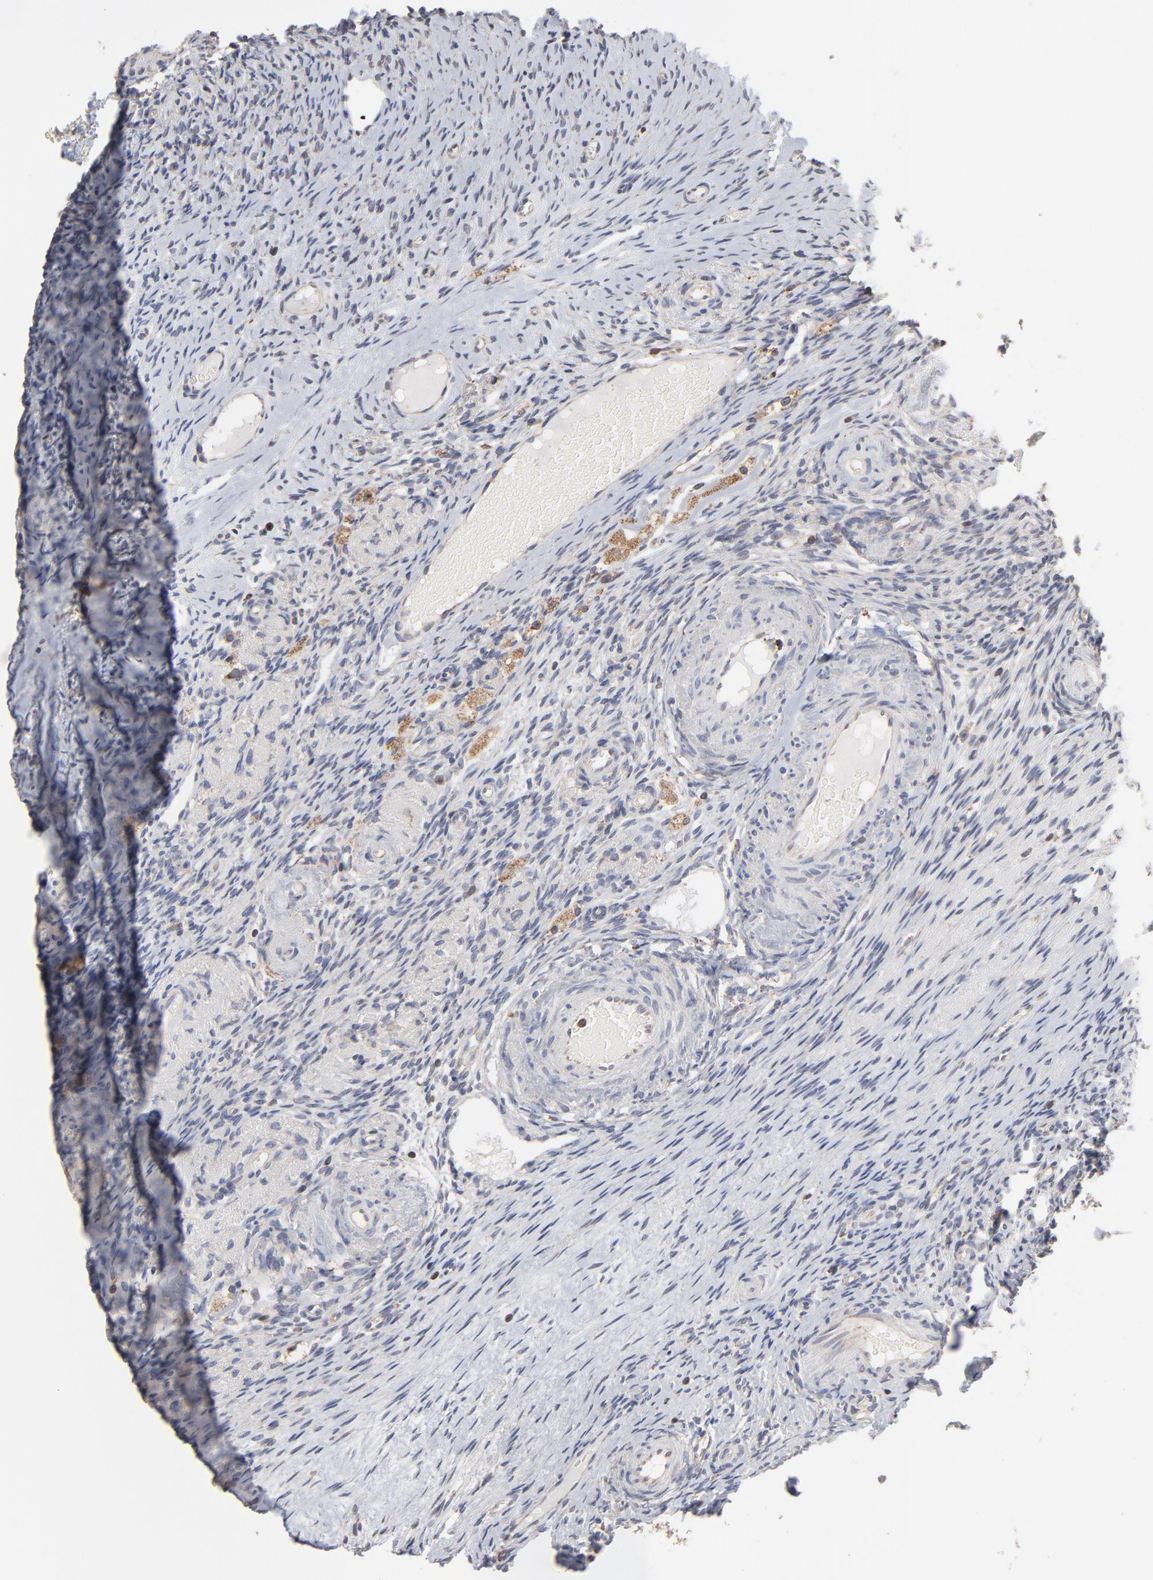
{"staining": {"intensity": "weak", "quantity": ">75%", "location": "cytoplasmic/membranous"}, "tissue": "ovary", "cell_type": "Follicle cells", "image_type": "normal", "snomed": [{"axis": "morphology", "description": "Normal tissue, NOS"}, {"axis": "topography", "description": "Ovary"}], "caption": "This photomicrograph reveals unremarkable ovary stained with immunohistochemistry (IHC) to label a protein in brown. The cytoplasmic/membranous of follicle cells show weak positivity for the protein. Nuclei are counter-stained blue.", "gene": "RNF213", "patient": {"sex": "female", "age": 60}}